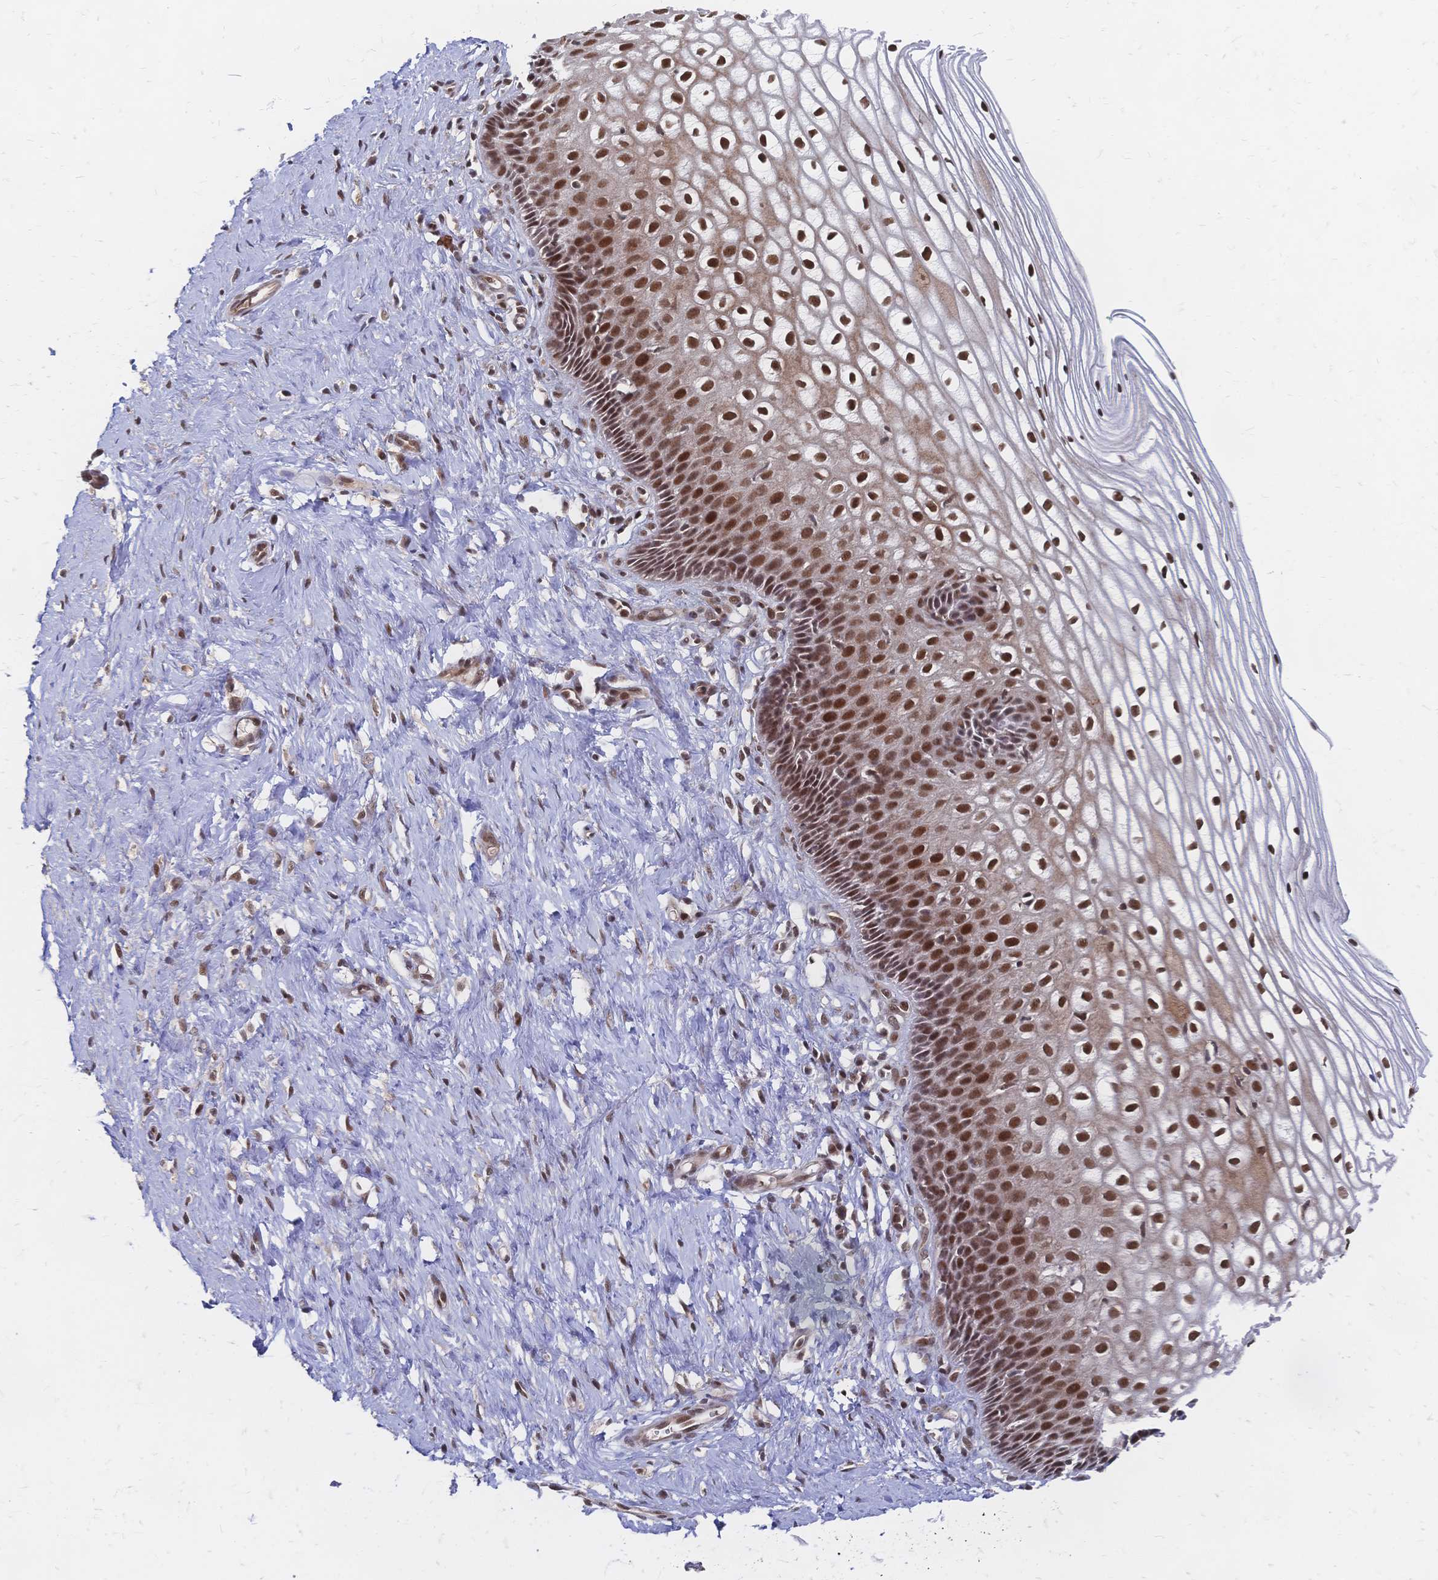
{"staining": {"intensity": "moderate", "quantity": ">75%", "location": "nuclear"}, "tissue": "cervix", "cell_type": "Glandular cells", "image_type": "normal", "snomed": [{"axis": "morphology", "description": "Normal tissue, NOS"}, {"axis": "topography", "description": "Cervix"}], "caption": "Immunohistochemical staining of normal human cervix shows moderate nuclear protein staining in approximately >75% of glandular cells.", "gene": "NELFA", "patient": {"sex": "female", "age": 36}}